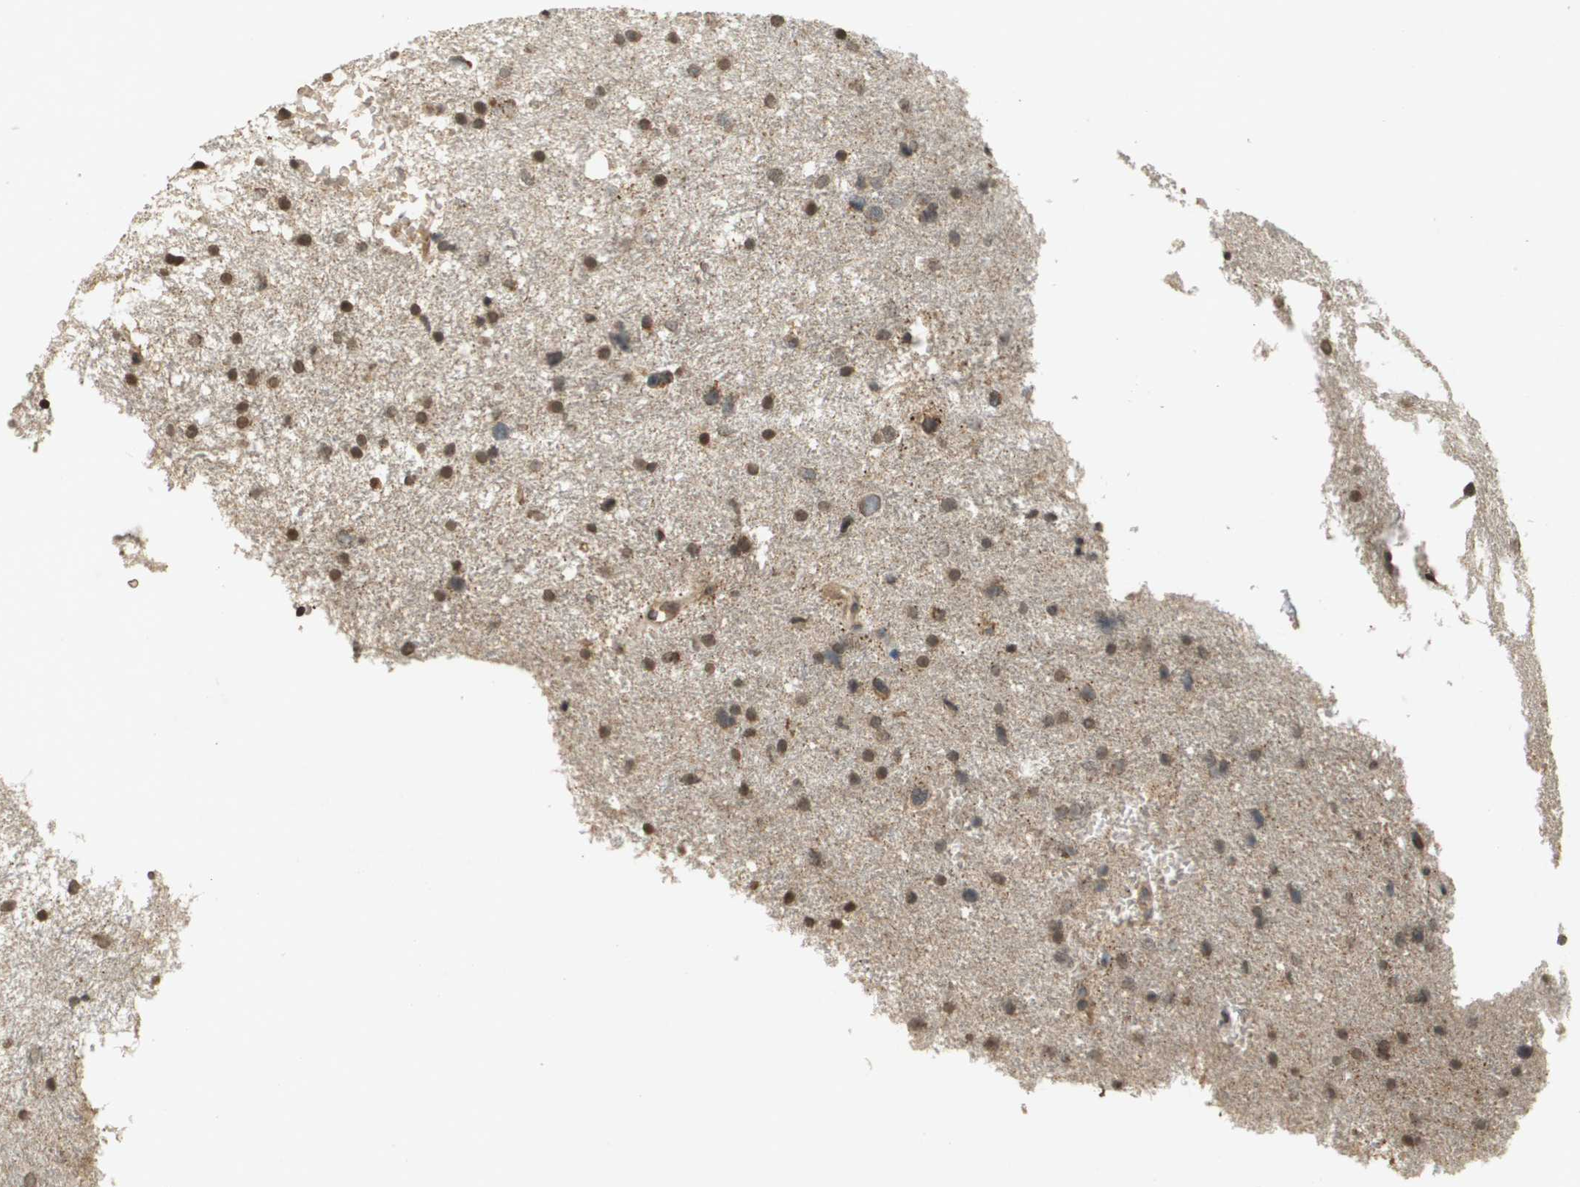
{"staining": {"intensity": "moderate", "quantity": ">75%", "location": "cytoplasmic/membranous,nuclear"}, "tissue": "glioma", "cell_type": "Tumor cells", "image_type": "cancer", "snomed": [{"axis": "morphology", "description": "Glioma, malignant, Low grade"}, {"axis": "topography", "description": "Brain"}], "caption": "The micrograph displays a brown stain indicating the presence of a protein in the cytoplasmic/membranous and nuclear of tumor cells in glioma.", "gene": "RAB21", "patient": {"sex": "female", "age": 37}}